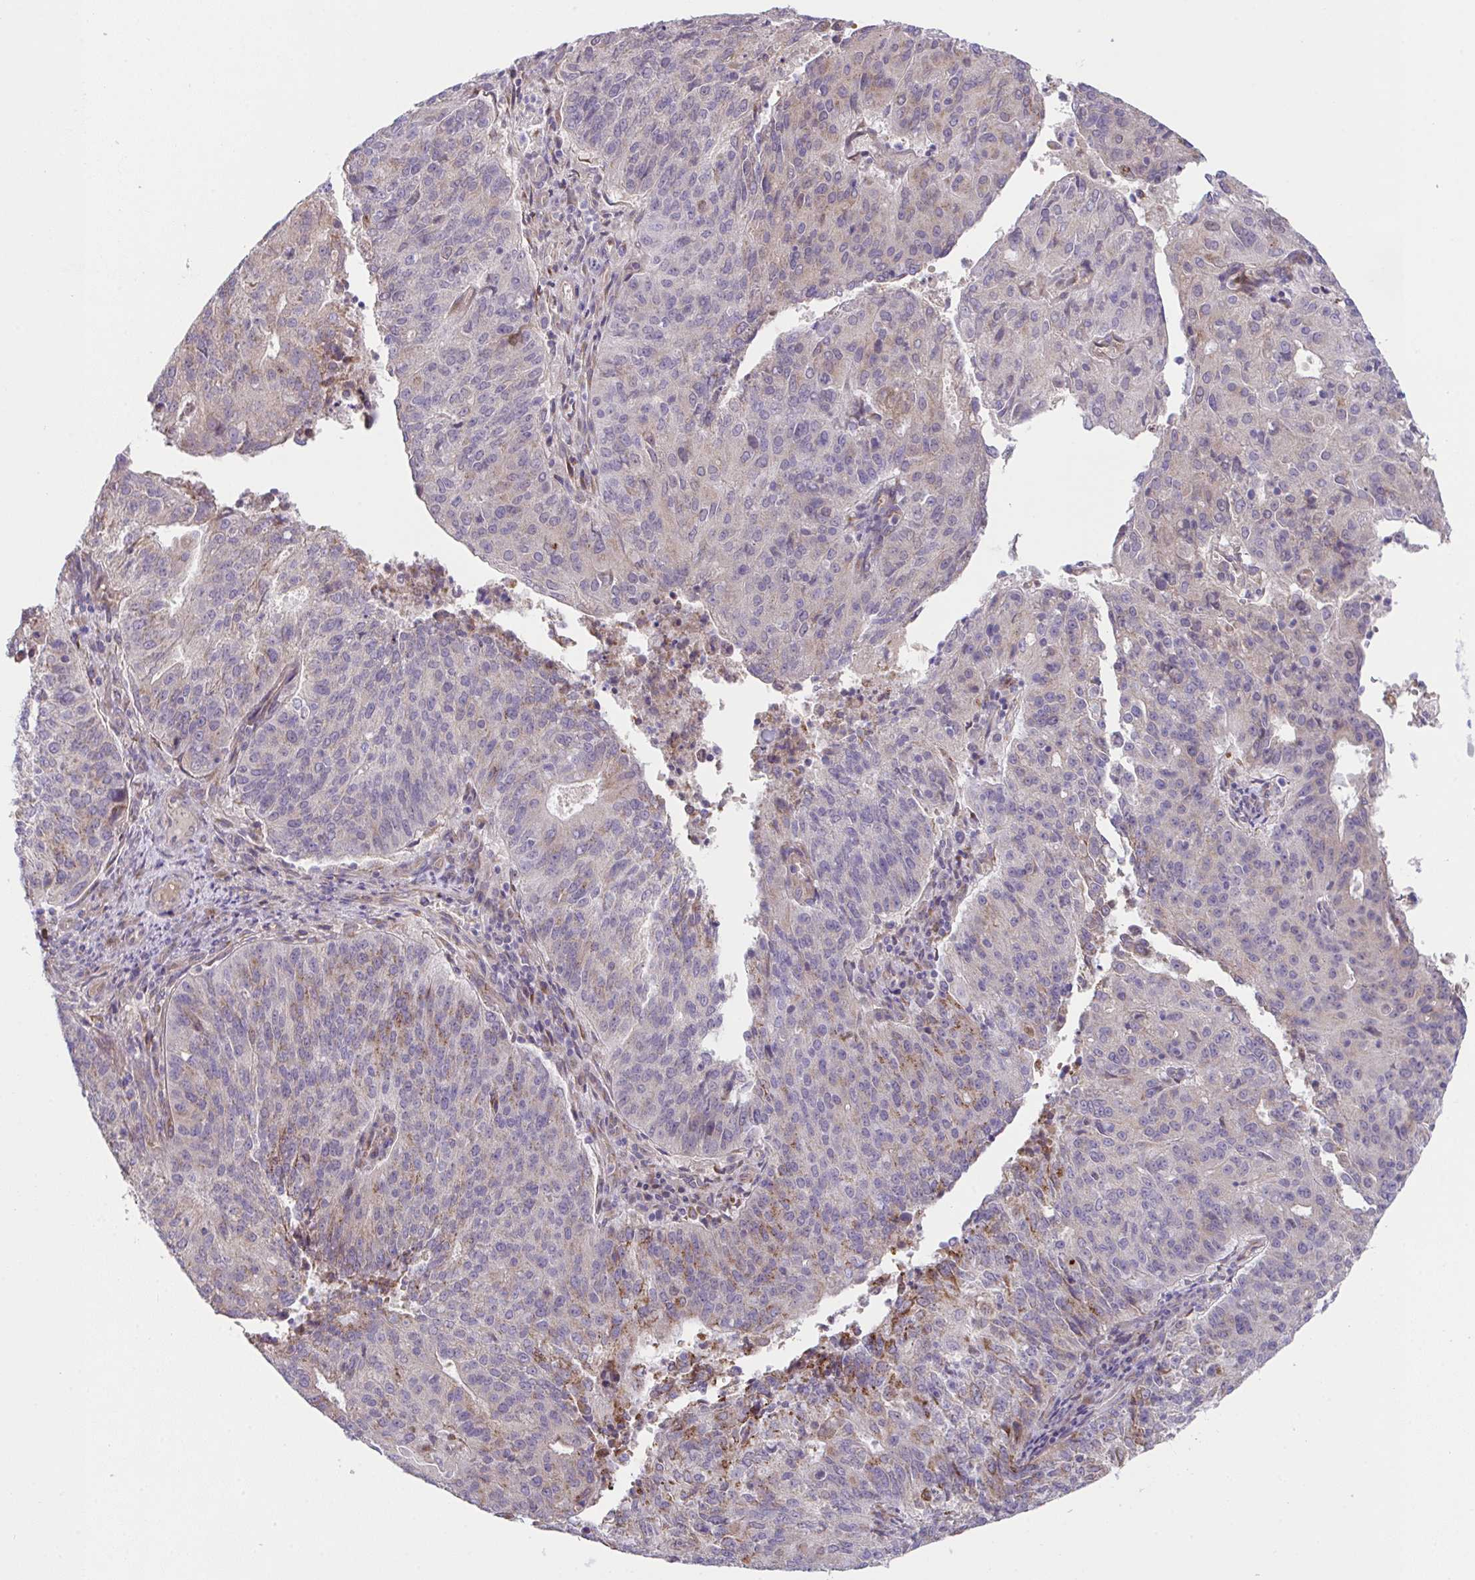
{"staining": {"intensity": "weak", "quantity": "<25%", "location": "cytoplasmic/membranous"}, "tissue": "endometrial cancer", "cell_type": "Tumor cells", "image_type": "cancer", "snomed": [{"axis": "morphology", "description": "Adenocarcinoma, NOS"}, {"axis": "topography", "description": "Endometrium"}], "caption": "Tumor cells are negative for protein expression in human adenocarcinoma (endometrial).", "gene": "MIA3", "patient": {"sex": "female", "age": 82}}